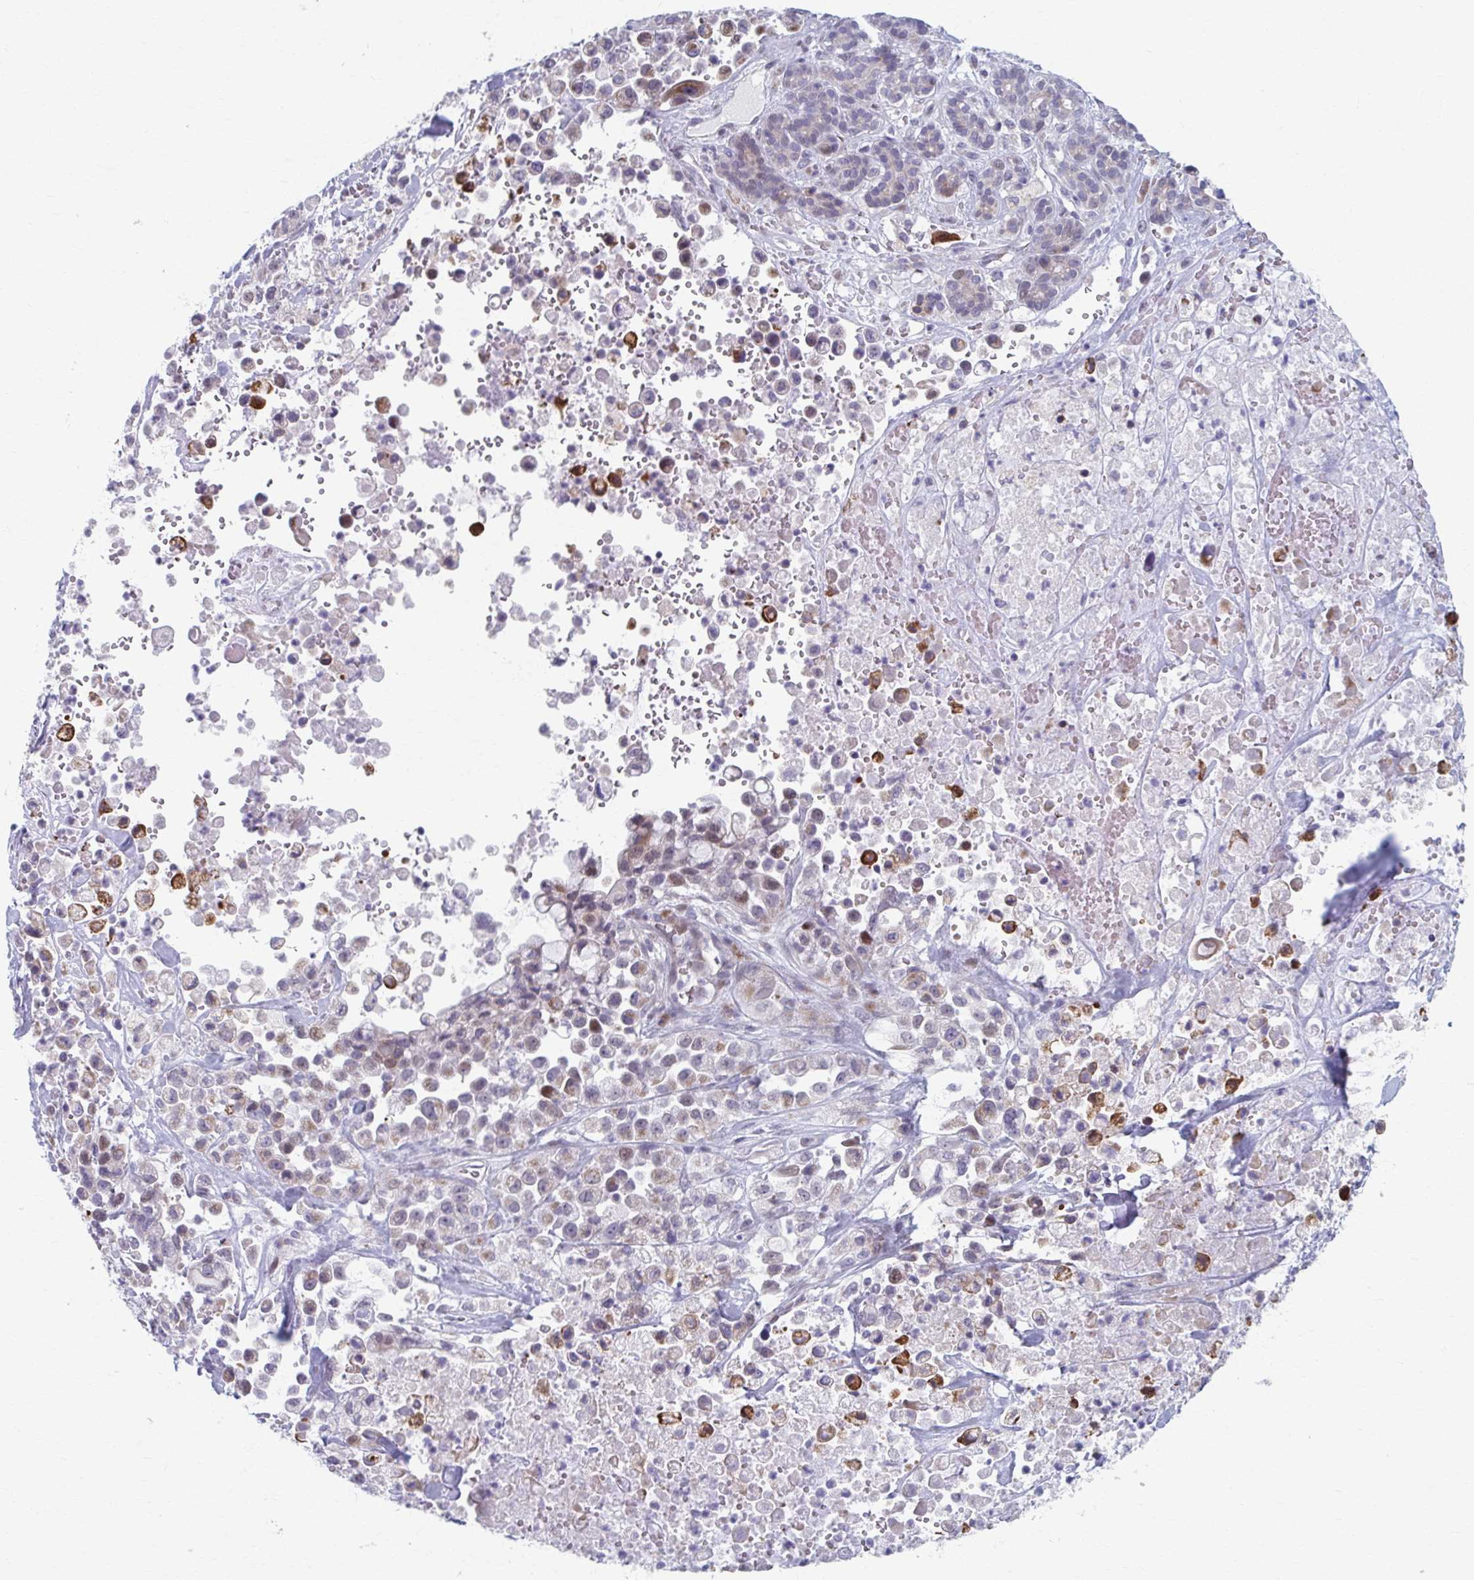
{"staining": {"intensity": "weak", "quantity": "<25%", "location": "cytoplasmic/membranous,nuclear"}, "tissue": "pancreatic cancer", "cell_type": "Tumor cells", "image_type": "cancer", "snomed": [{"axis": "morphology", "description": "Adenocarcinoma, NOS"}, {"axis": "topography", "description": "Pancreas"}], "caption": "An IHC histopathology image of adenocarcinoma (pancreatic) is shown. There is no staining in tumor cells of adenocarcinoma (pancreatic). The staining was performed using DAB (3,3'-diaminobenzidine) to visualize the protein expression in brown, while the nuclei were stained in blue with hematoxylin (Magnification: 20x).", "gene": "ABHD16B", "patient": {"sex": "male", "age": 44}}